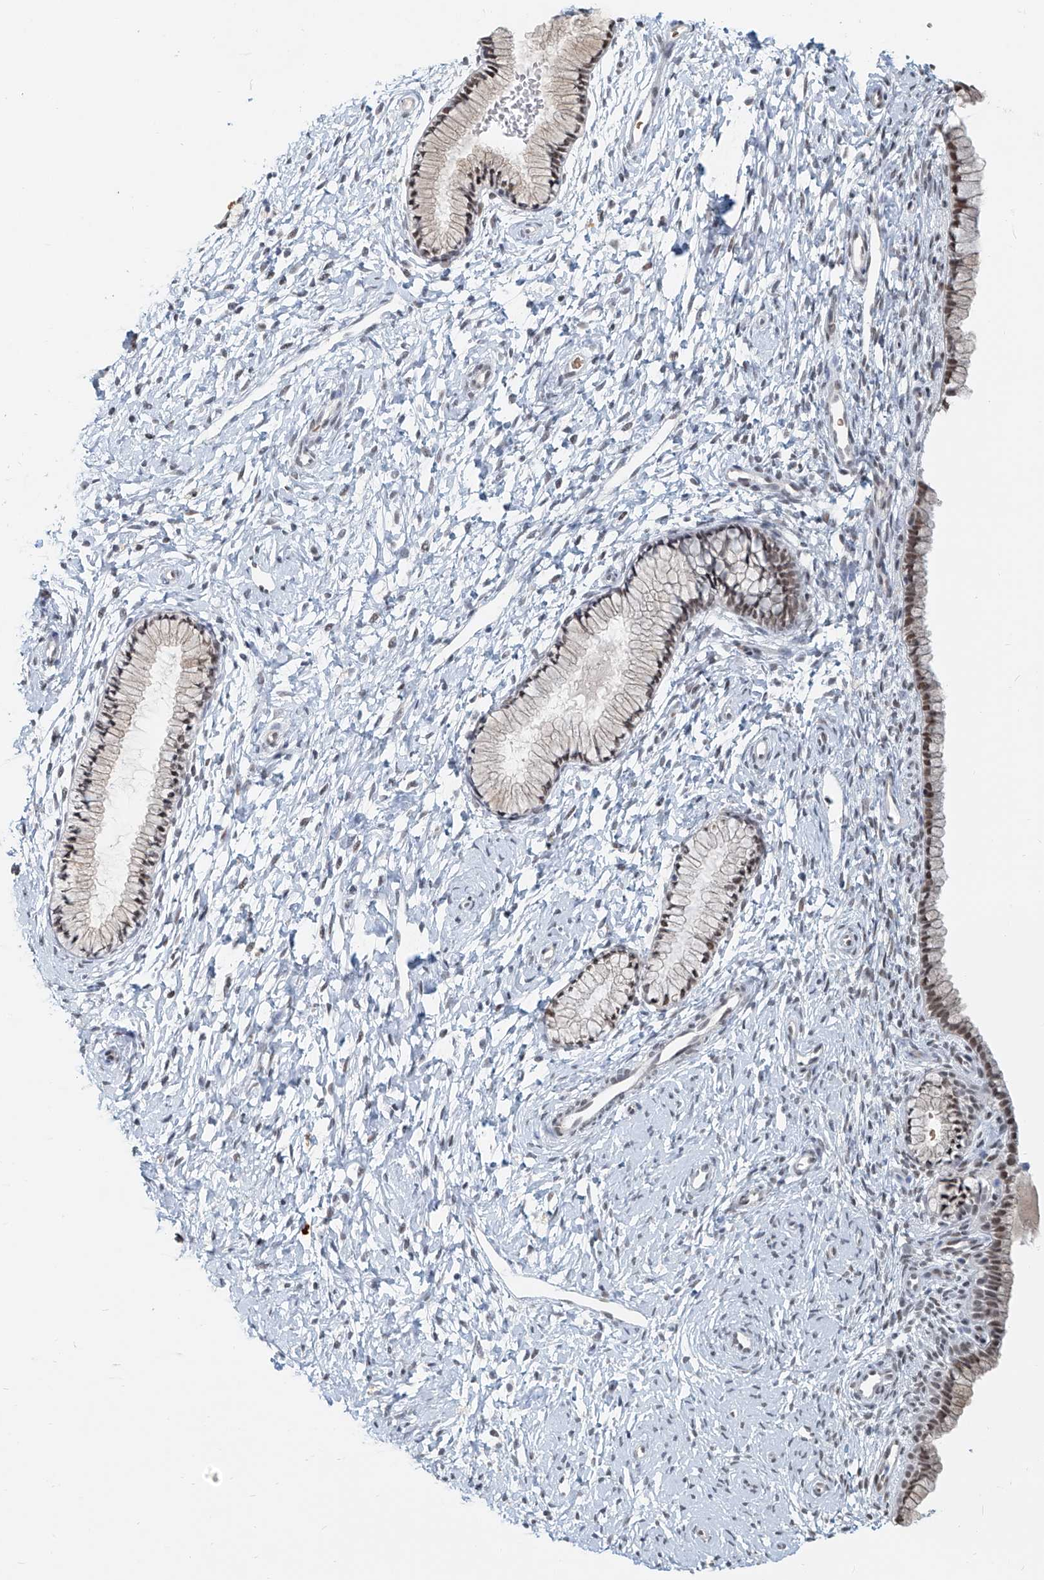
{"staining": {"intensity": "moderate", "quantity": ">75%", "location": "nuclear"}, "tissue": "cervix", "cell_type": "Glandular cells", "image_type": "normal", "snomed": [{"axis": "morphology", "description": "Normal tissue, NOS"}, {"axis": "topography", "description": "Cervix"}], "caption": "Benign cervix exhibits moderate nuclear staining in about >75% of glandular cells The staining was performed using DAB, with brown indicating positive protein expression. Nuclei are stained blue with hematoxylin..", "gene": "SASH1", "patient": {"sex": "female", "age": 33}}